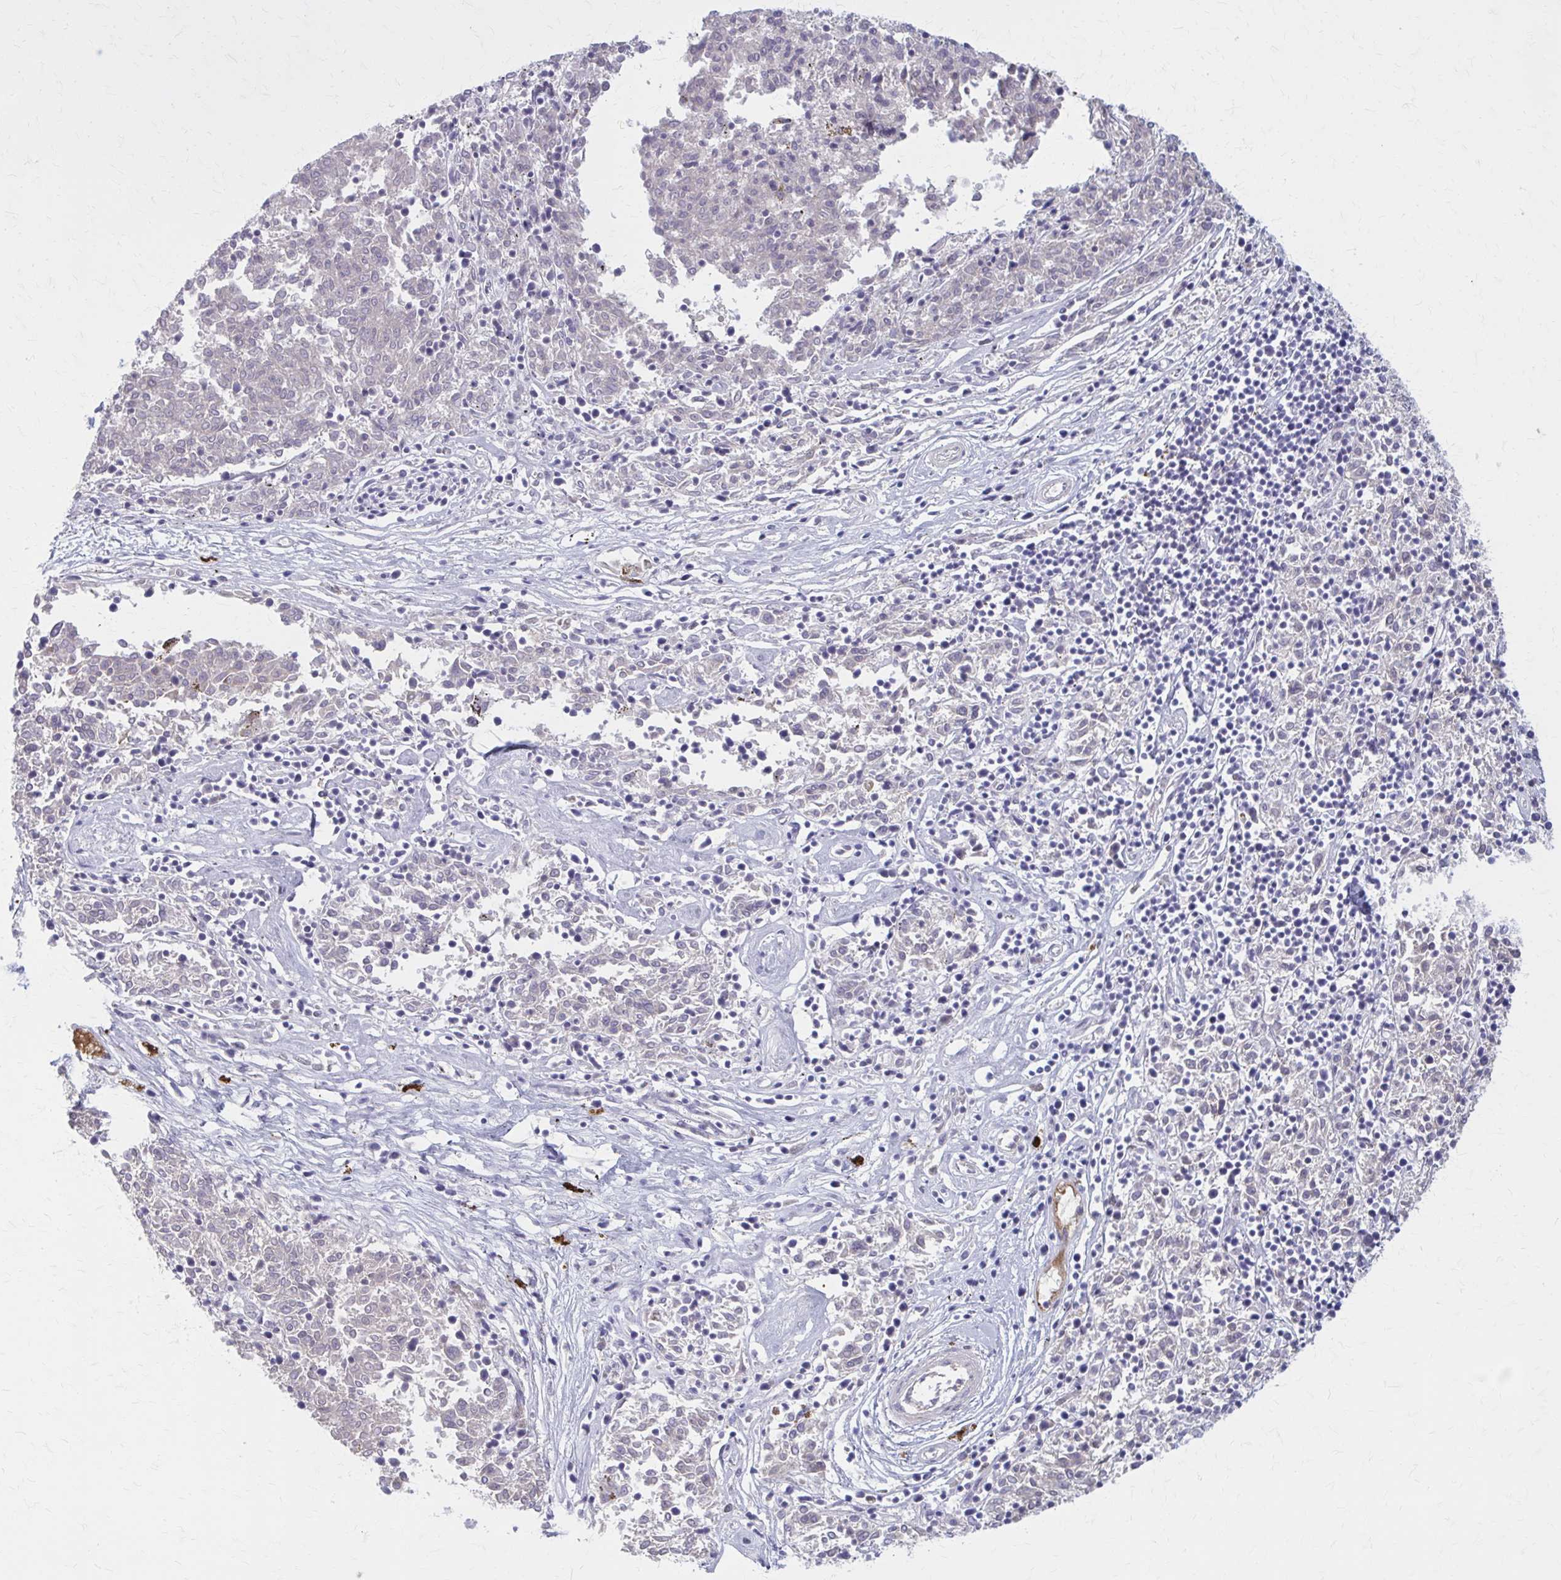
{"staining": {"intensity": "negative", "quantity": "none", "location": "none"}, "tissue": "melanoma", "cell_type": "Tumor cells", "image_type": "cancer", "snomed": [{"axis": "morphology", "description": "Malignant melanoma, NOS"}, {"axis": "topography", "description": "Skin"}], "caption": "Immunohistochemical staining of malignant melanoma shows no significant expression in tumor cells. (DAB immunohistochemistry visualized using brightfield microscopy, high magnification).", "gene": "SERPIND1", "patient": {"sex": "female", "age": 72}}